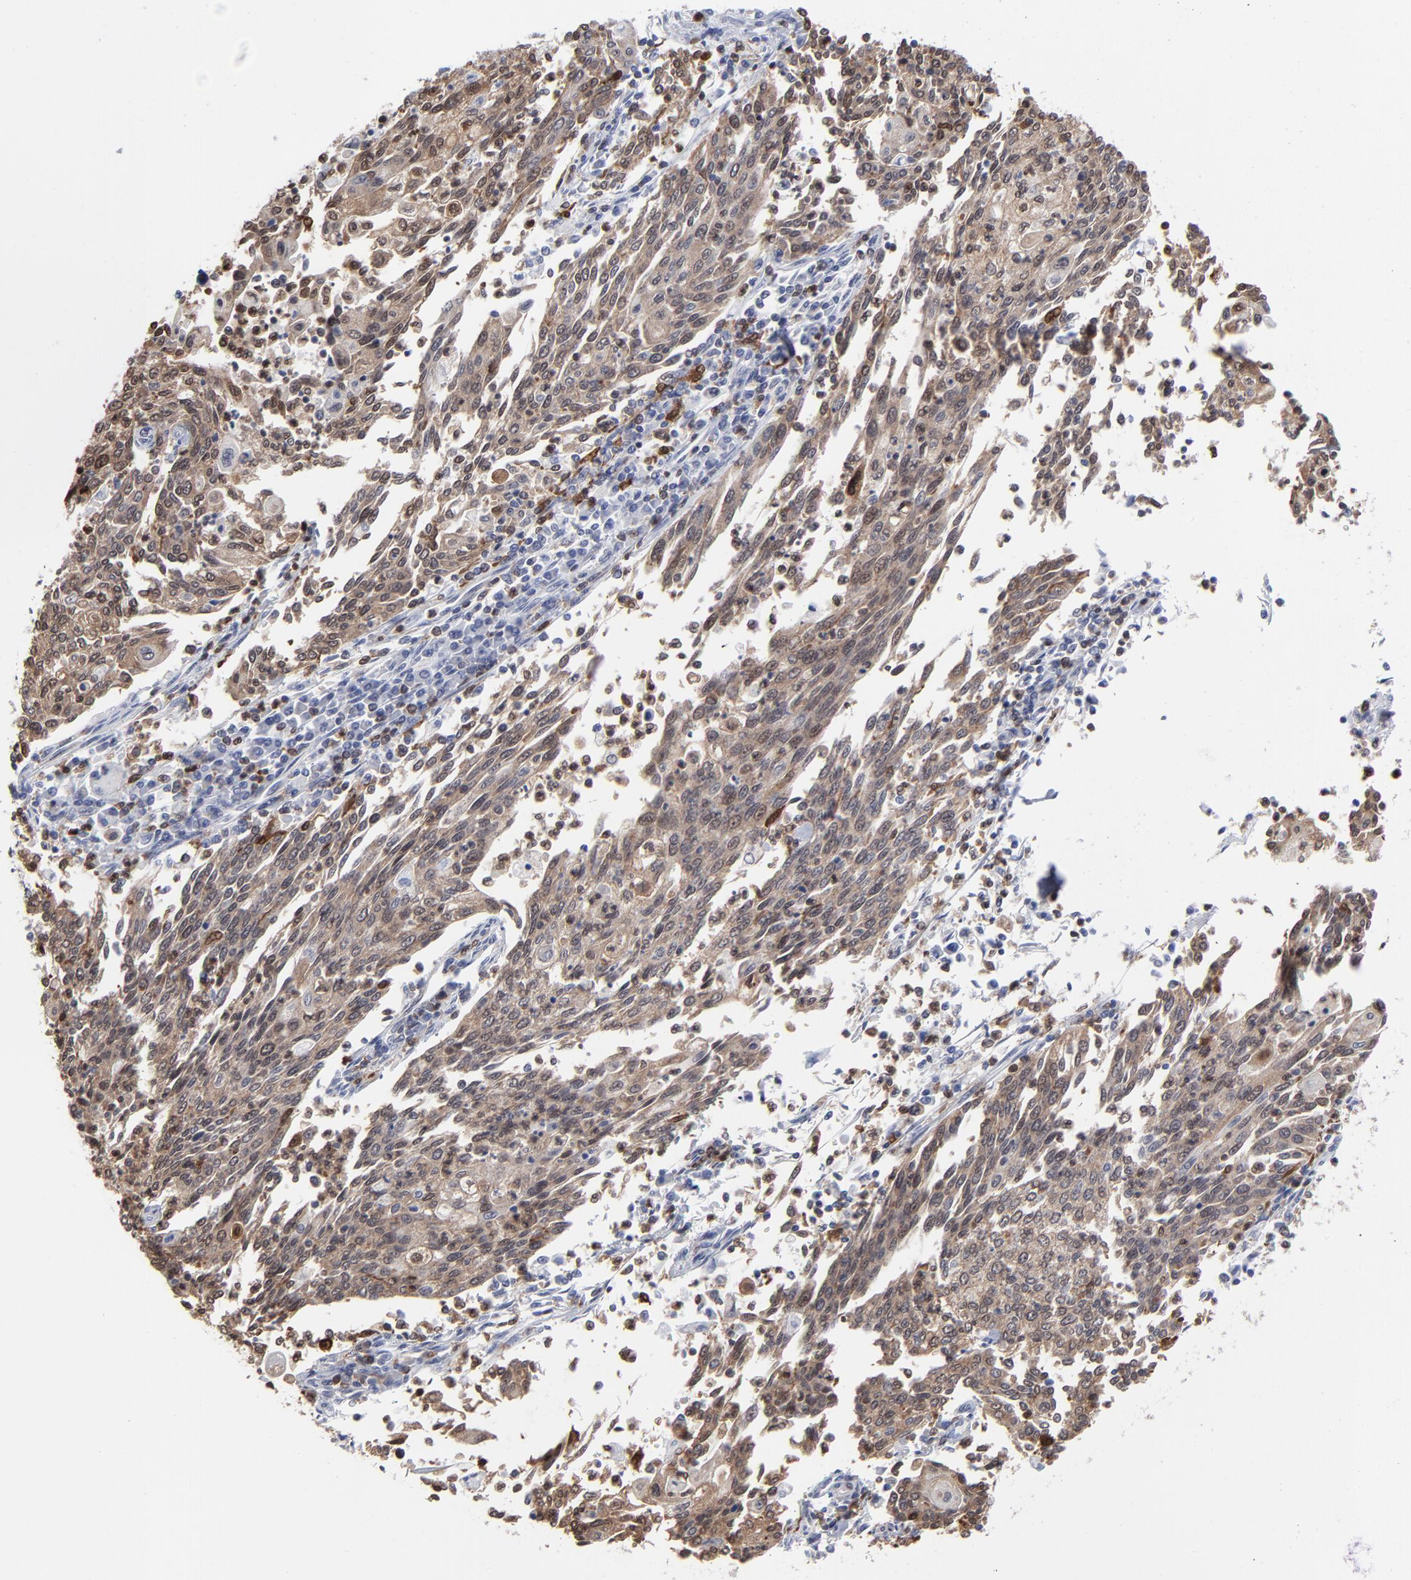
{"staining": {"intensity": "moderate", "quantity": ">75%", "location": "cytoplasmic/membranous"}, "tissue": "cervical cancer", "cell_type": "Tumor cells", "image_type": "cancer", "snomed": [{"axis": "morphology", "description": "Squamous cell carcinoma, NOS"}, {"axis": "topography", "description": "Cervix"}], "caption": "Cervical cancer (squamous cell carcinoma) stained with DAB (3,3'-diaminobenzidine) IHC reveals medium levels of moderate cytoplasmic/membranous staining in about >75% of tumor cells.", "gene": "MAP2K1", "patient": {"sex": "female", "age": 40}}